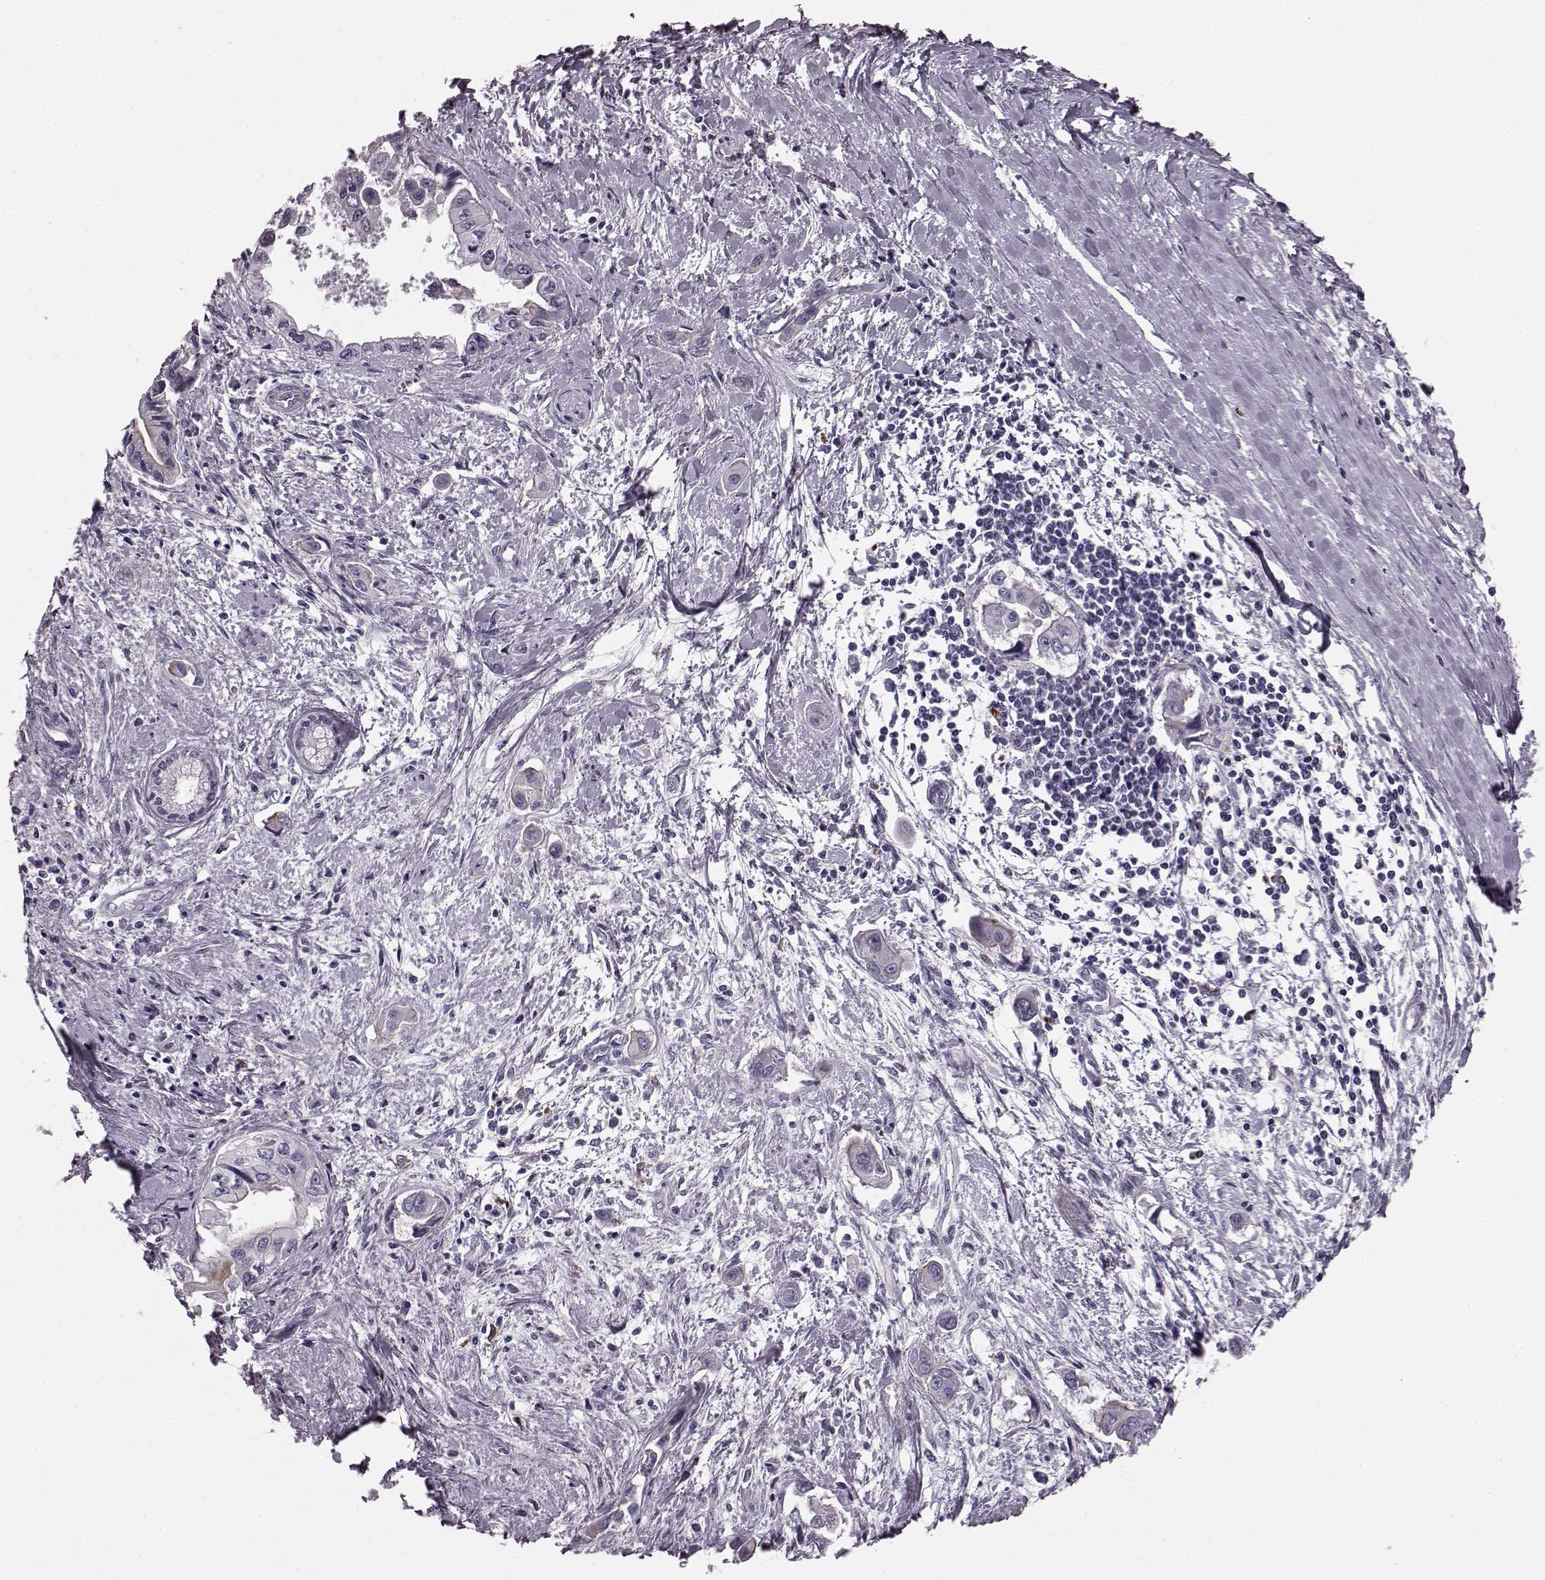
{"staining": {"intensity": "negative", "quantity": "none", "location": "none"}, "tissue": "pancreatic cancer", "cell_type": "Tumor cells", "image_type": "cancer", "snomed": [{"axis": "morphology", "description": "Adenocarcinoma, NOS"}, {"axis": "topography", "description": "Pancreas"}], "caption": "Immunohistochemical staining of pancreatic cancer (adenocarcinoma) shows no significant staining in tumor cells. Brightfield microscopy of immunohistochemistry stained with DAB (3,3'-diaminobenzidine) (brown) and hematoxylin (blue), captured at high magnification.", "gene": "SNTG1", "patient": {"sex": "male", "age": 60}}